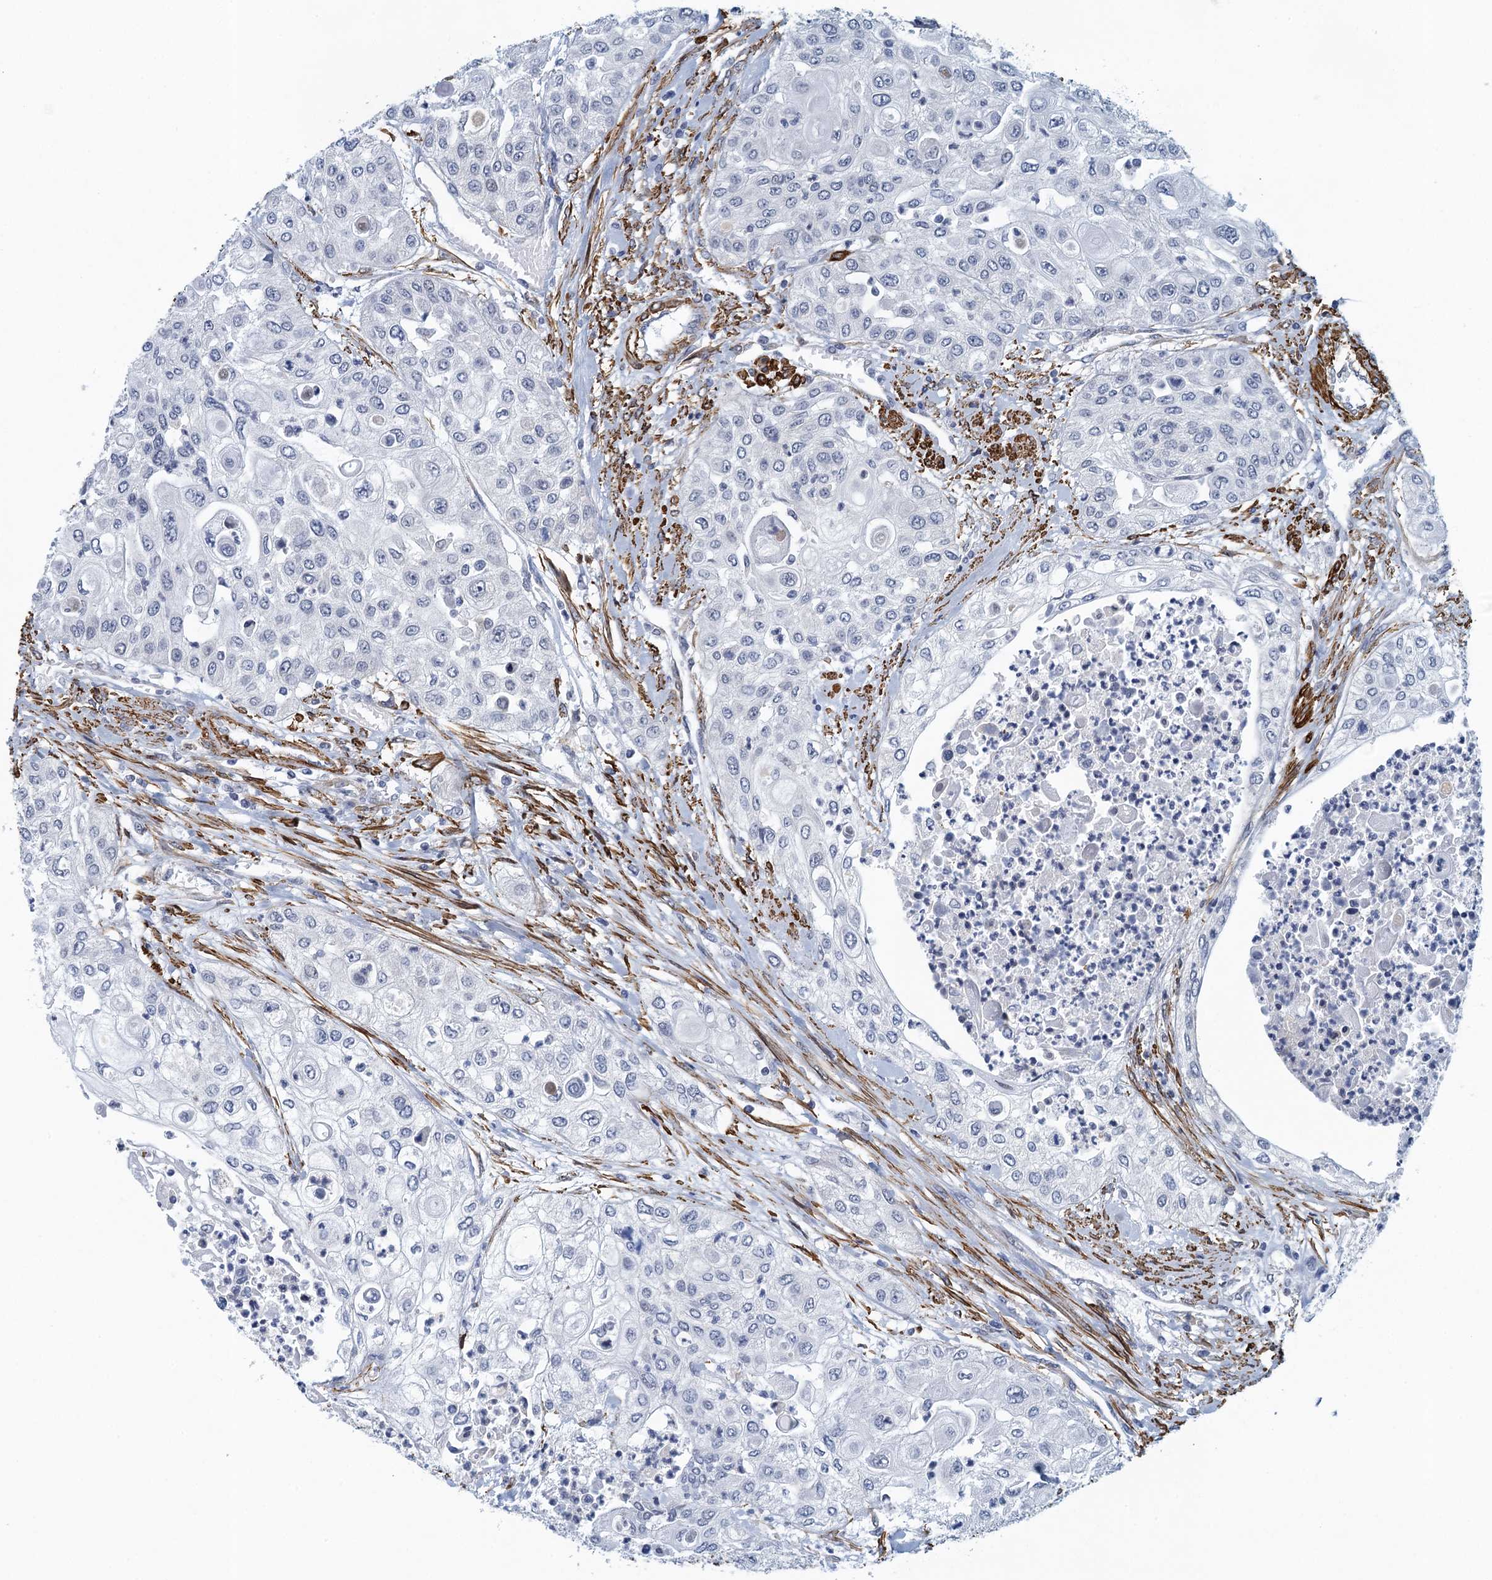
{"staining": {"intensity": "negative", "quantity": "none", "location": "none"}, "tissue": "urothelial cancer", "cell_type": "Tumor cells", "image_type": "cancer", "snomed": [{"axis": "morphology", "description": "Urothelial carcinoma, High grade"}, {"axis": "topography", "description": "Urinary bladder"}], "caption": "This is an immunohistochemistry (IHC) histopathology image of human urothelial carcinoma (high-grade). There is no staining in tumor cells.", "gene": "ALG2", "patient": {"sex": "female", "age": 79}}